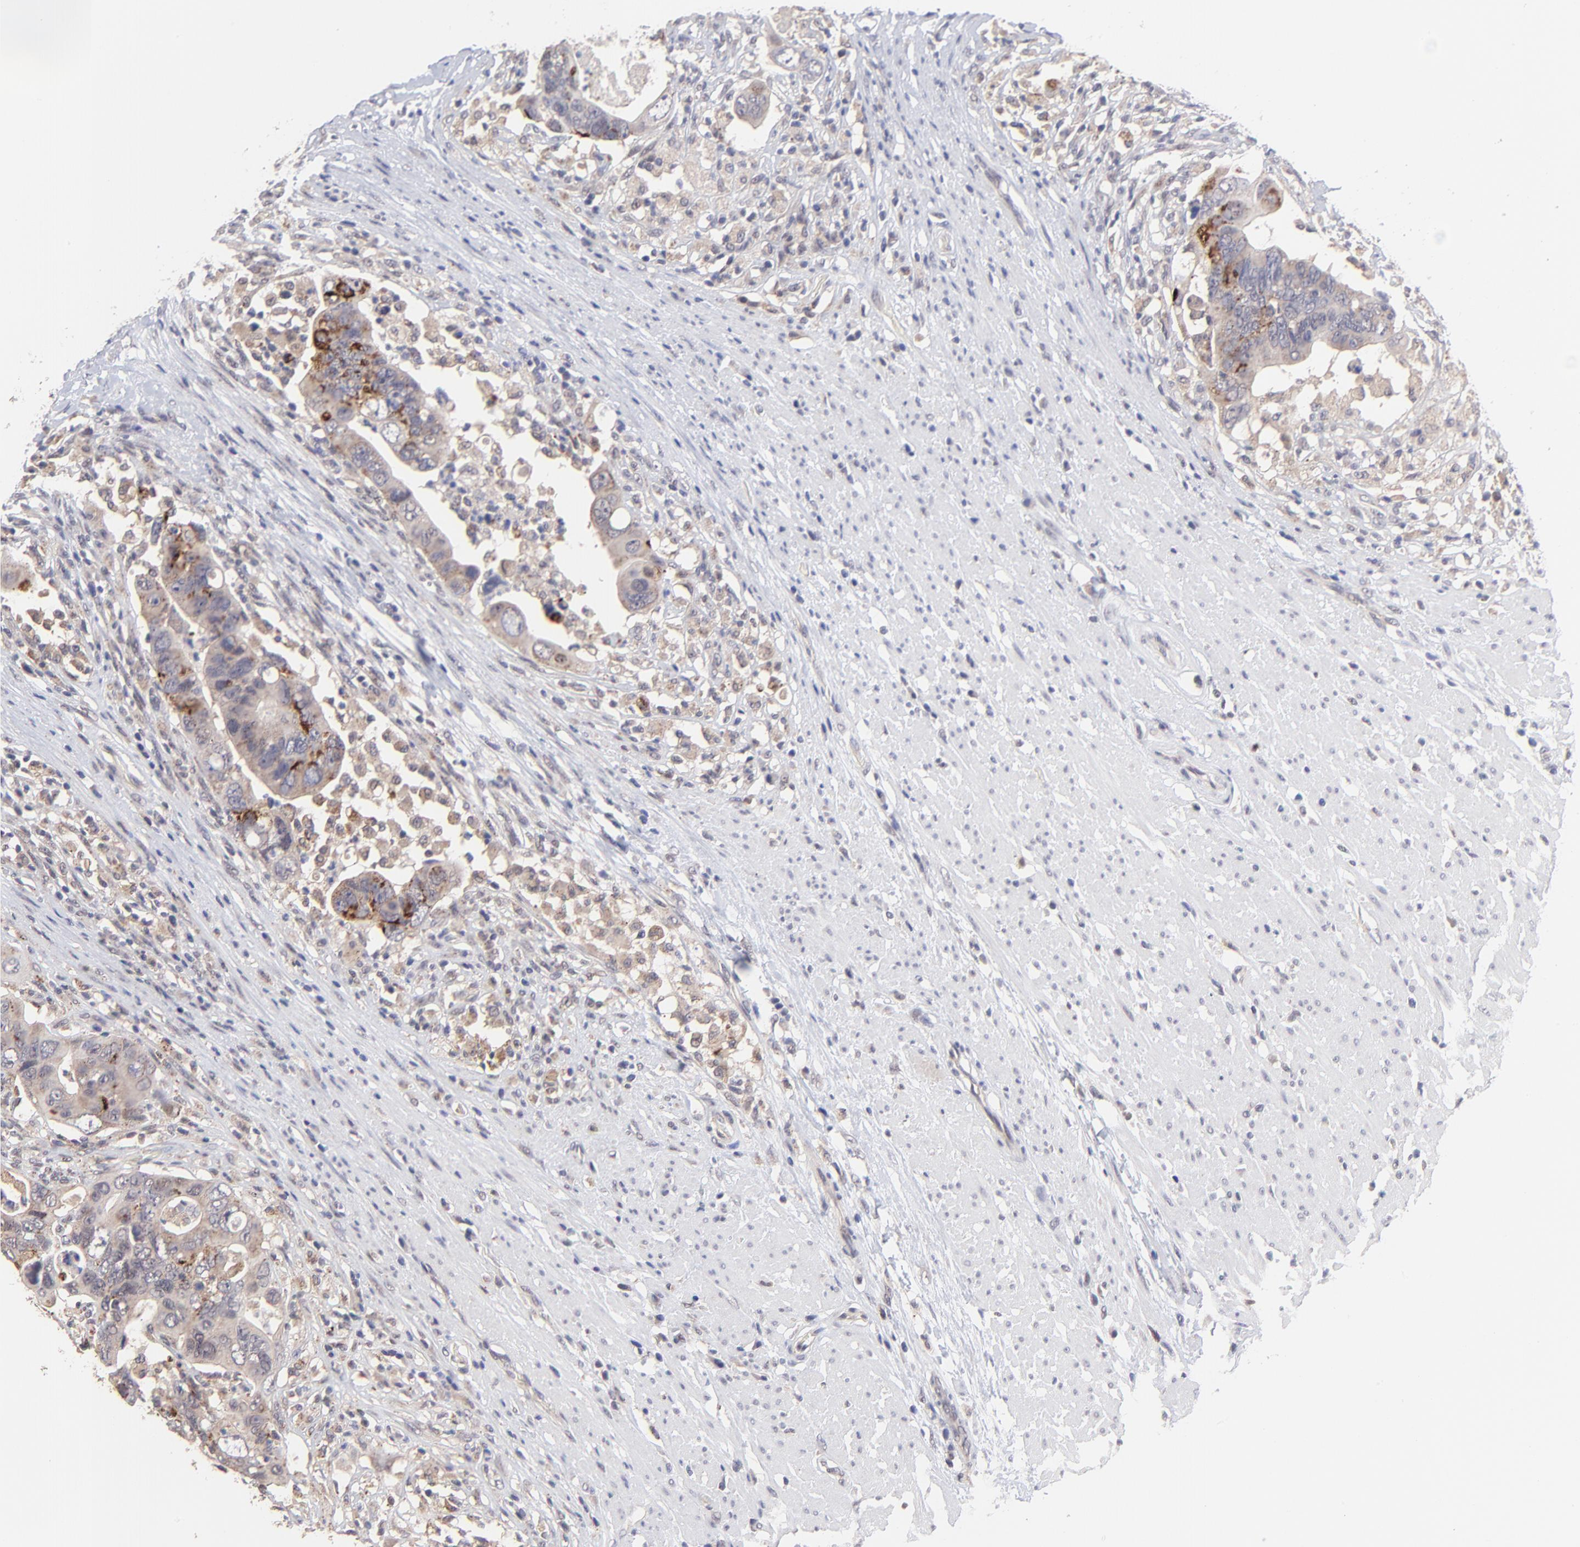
{"staining": {"intensity": "moderate", "quantity": "25%-75%", "location": "cytoplasmic/membranous"}, "tissue": "colorectal cancer", "cell_type": "Tumor cells", "image_type": "cancer", "snomed": [{"axis": "morphology", "description": "Adenocarcinoma, NOS"}, {"axis": "topography", "description": "Rectum"}], "caption": "This image shows immunohistochemistry (IHC) staining of colorectal cancer (adenocarcinoma), with medium moderate cytoplasmic/membranous staining in about 25%-75% of tumor cells.", "gene": "ZNF747", "patient": {"sex": "male", "age": 53}}